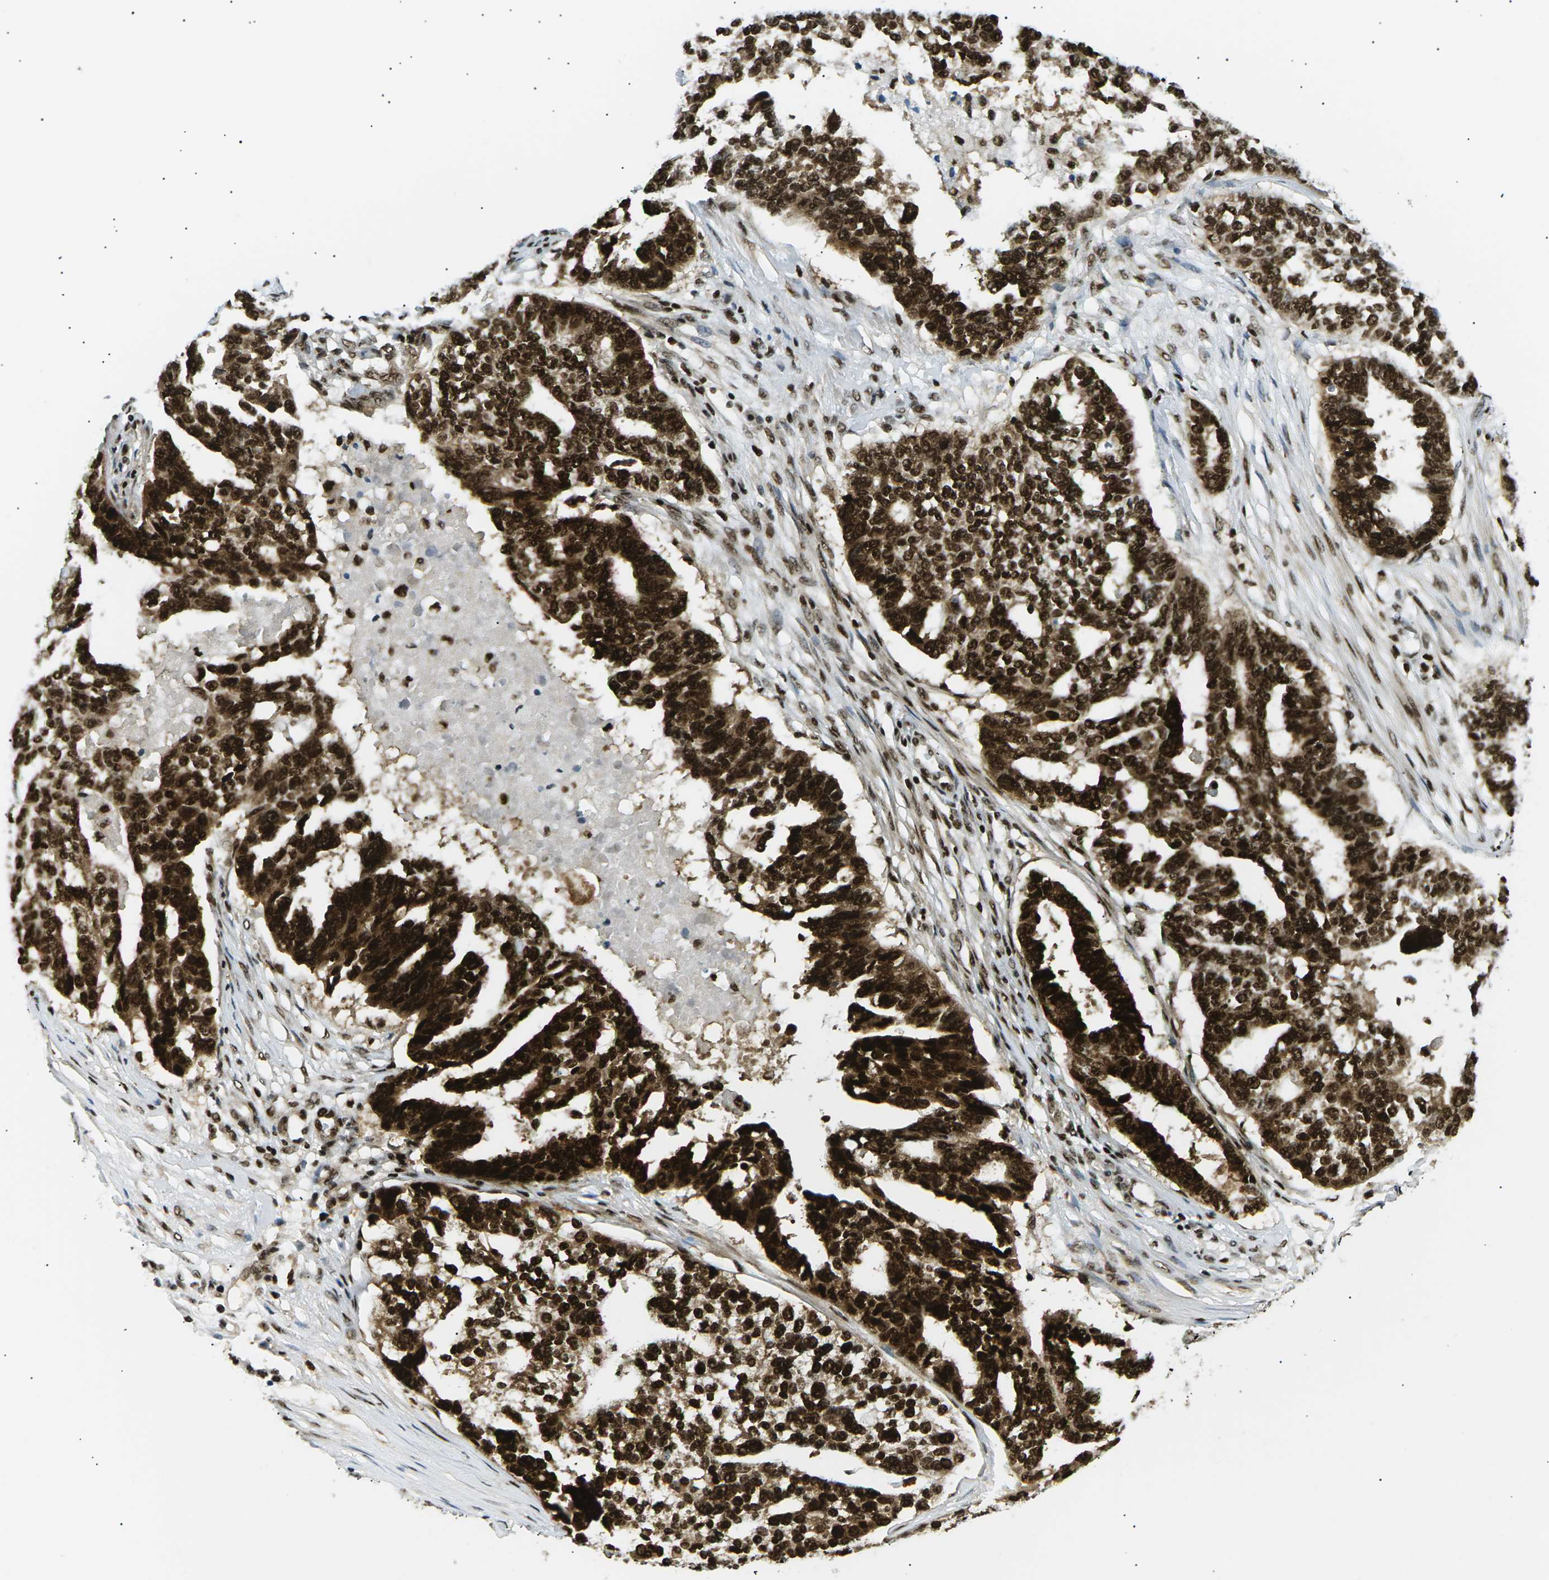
{"staining": {"intensity": "strong", "quantity": ">75%", "location": "cytoplasmic/membranous,nuclear"}, "tissue": "ovarian cancer", "cell_type": "Tumor cells", "image_type": "cancer", "snomed": [{"axis": "morphology", "description": "Cystadenocarcinoma, serous, NOS"}, {"axis": "topography", "description": "Ovary"}], "caption": "Strong cytoplasmic/membranous and nuclear staining for a protein is present in approximately >75% of tumor cells of serous cystadenocarcinoma (ovarian) using immunohistochemistry.", "gene": "RPA2", "patient": {"sex": "female", "age": 59}}